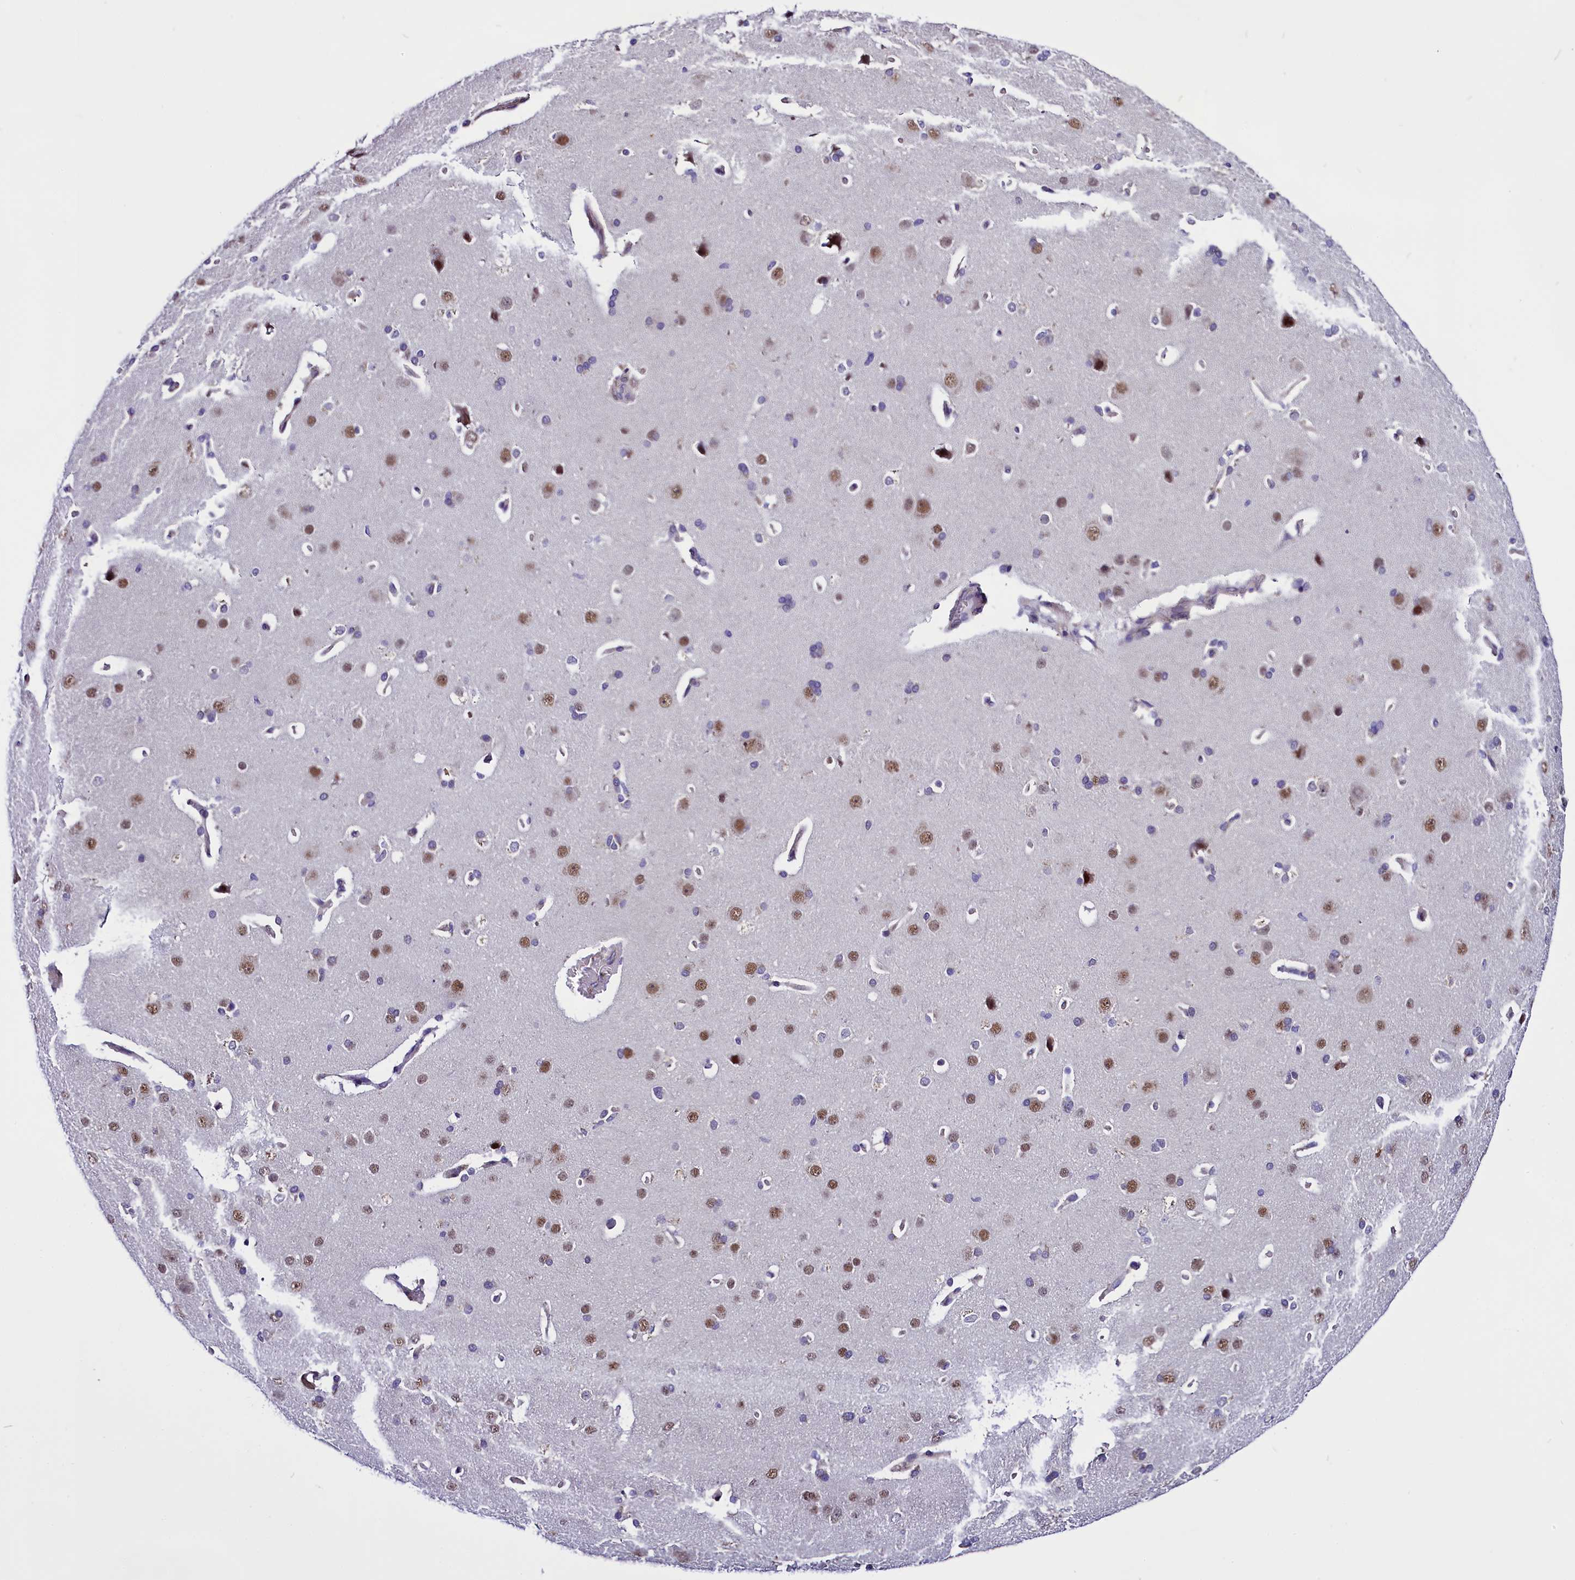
{"staining": {"intensity": "negative", "quantity": "none", "location": "none"}, "tissue": "cerebral cortex", "cell_type": "Endothelial cells", "image_type": "normal", "snomed": [{"axis": "morphology", "description": "Normal tissue, NOS"}, {"axis": "topography", "description": "Cerebral cortex"}], "caption": "DAB (3,3'-diaminobenzidine) immunohistochemical staining of unremarkable human cerebral cortex demonstrates no significant staining in endothelial cells.", "gene": "UACA", "patient": {"sex": "male", "age": 62}}